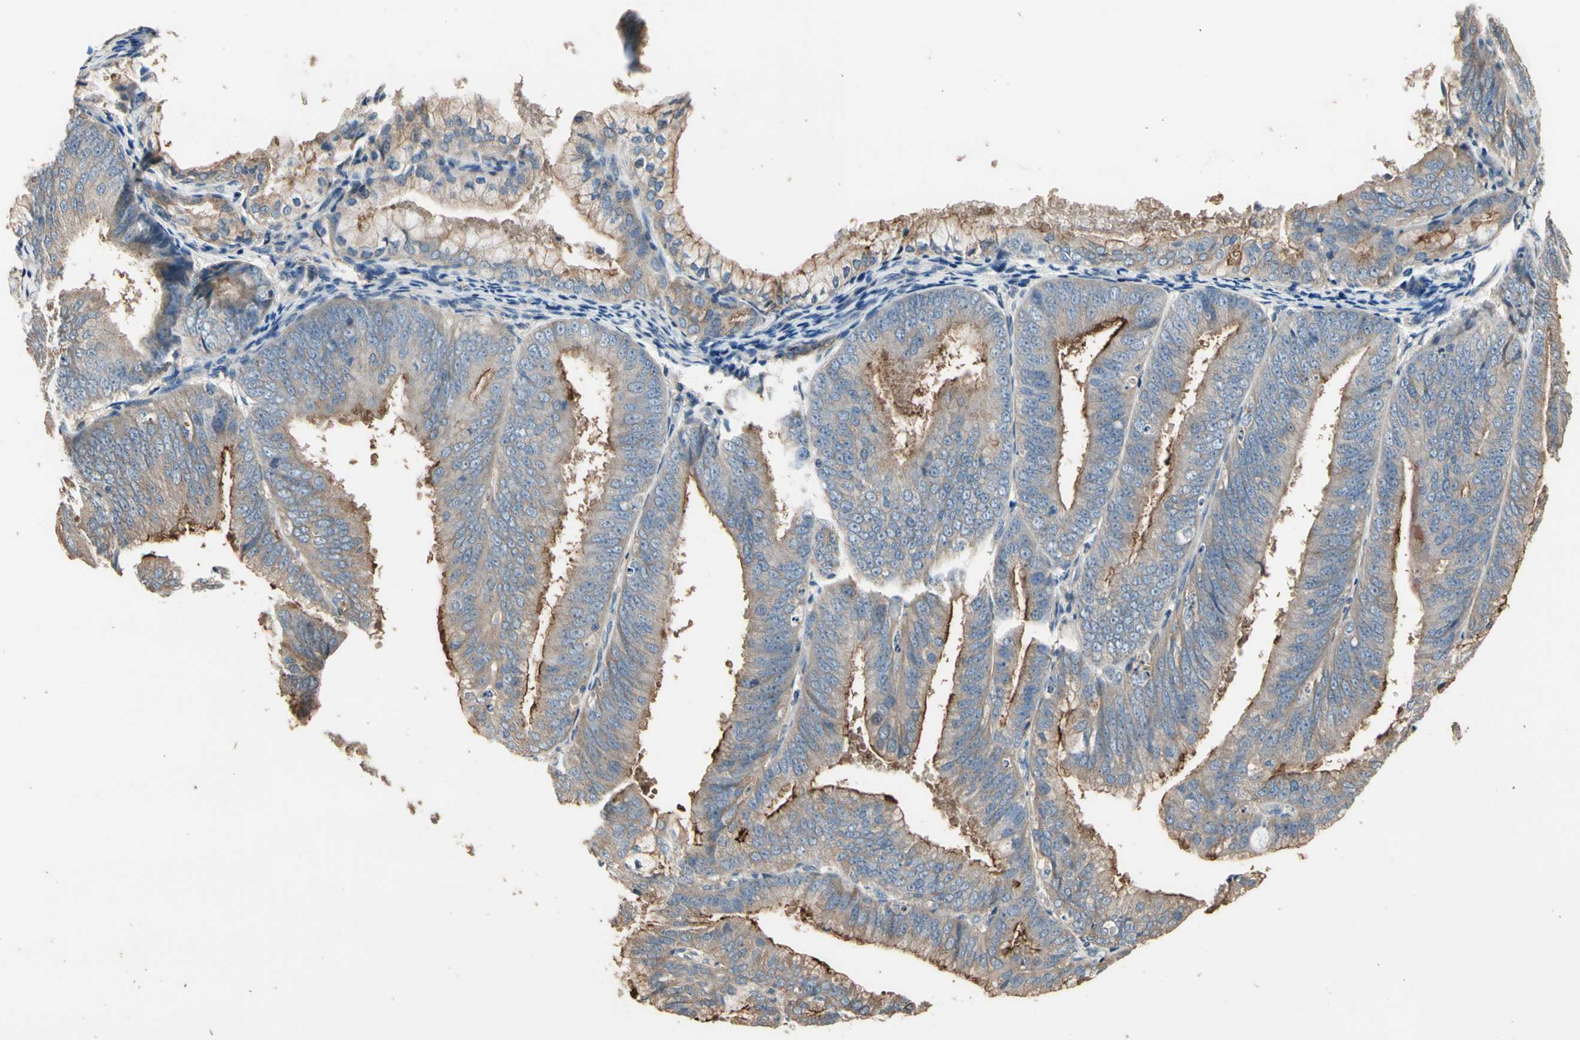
{"staining": {"intensity": "weak", "quantity": ">75%", "location": "cytoplasmic/membranous"}, "tissue": "endometrial cancer", "cell_type": "Tumor cells", "image_type": "cancer", "snomed": [{"axis": "morphology", "description": "Adenocarcinoma, NOS"}, {"axis": "topography", "description": "Endometrium"}], "caption": "Immunohistochemistry (IHC) micrograph of neoplastic tissue: human adenocarcinoma (endometrial) stained using immunohistochemistry exhibits low levels of weak protein expression localized specifically in the cytoplasmic/membranous of tumor cells, appearing as a cytoplasmic/membranous brown color.", "gene": "SUSD2", "patient": {"sex": "female", "age": 63}}